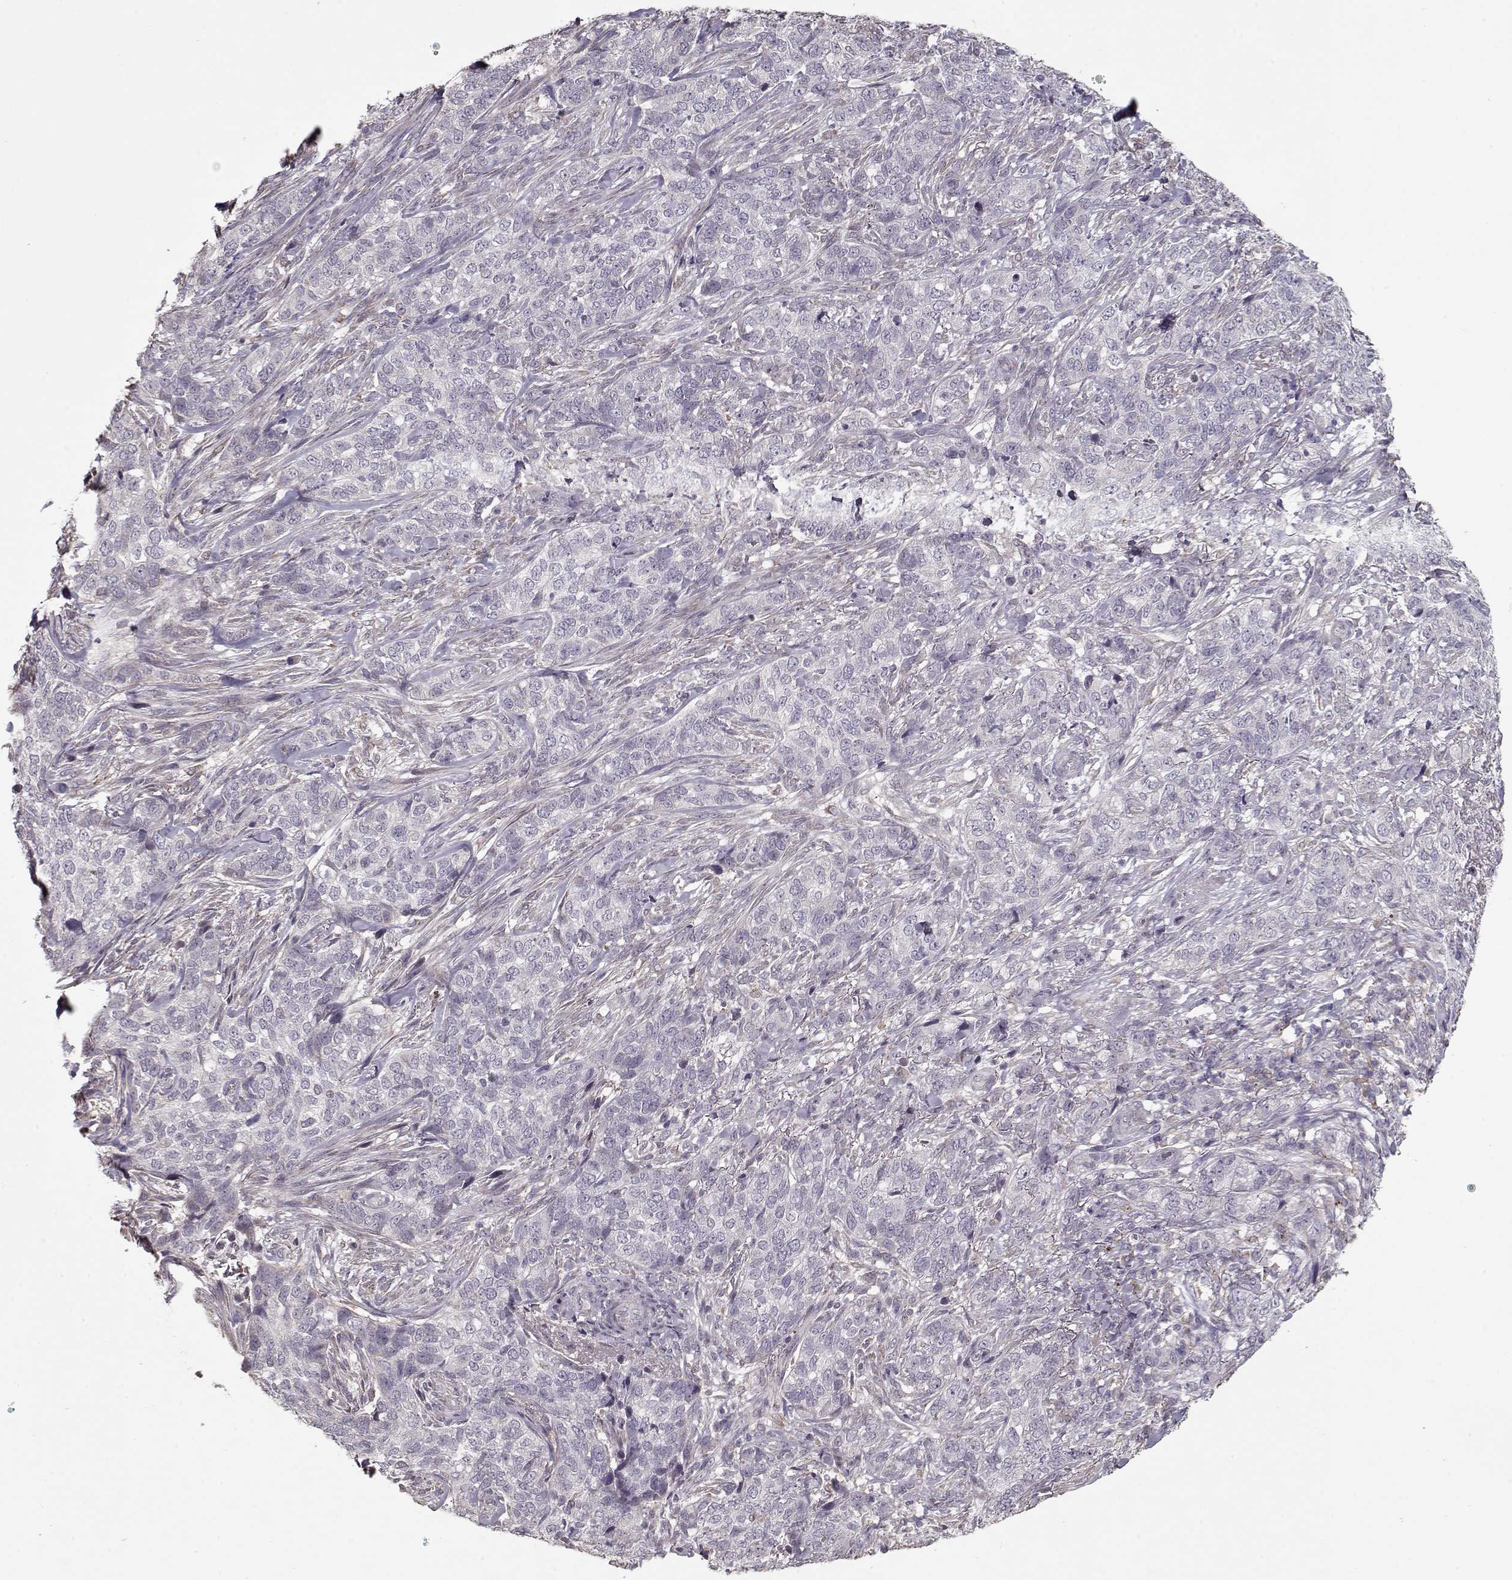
{"staining": {"intensity": "negative", "quantity": "none", "location": "none"}, "tissue": "skin cancer", "cell_type": "Tumor cells", "image_type": "cancer", "snomed": [{"axis": "morphology", "description": "Basal cell carcinoma"}, {"axis": "topography", "description": "Skin"}], "caption": "IHC micrograph of human skin cancer (basal cell carcinoma) stained for a protein (brown), which demonstrates no positivity in tumor cells.", "gene": "LAMA2", "patient": {"sex": "female", "age": 69}}